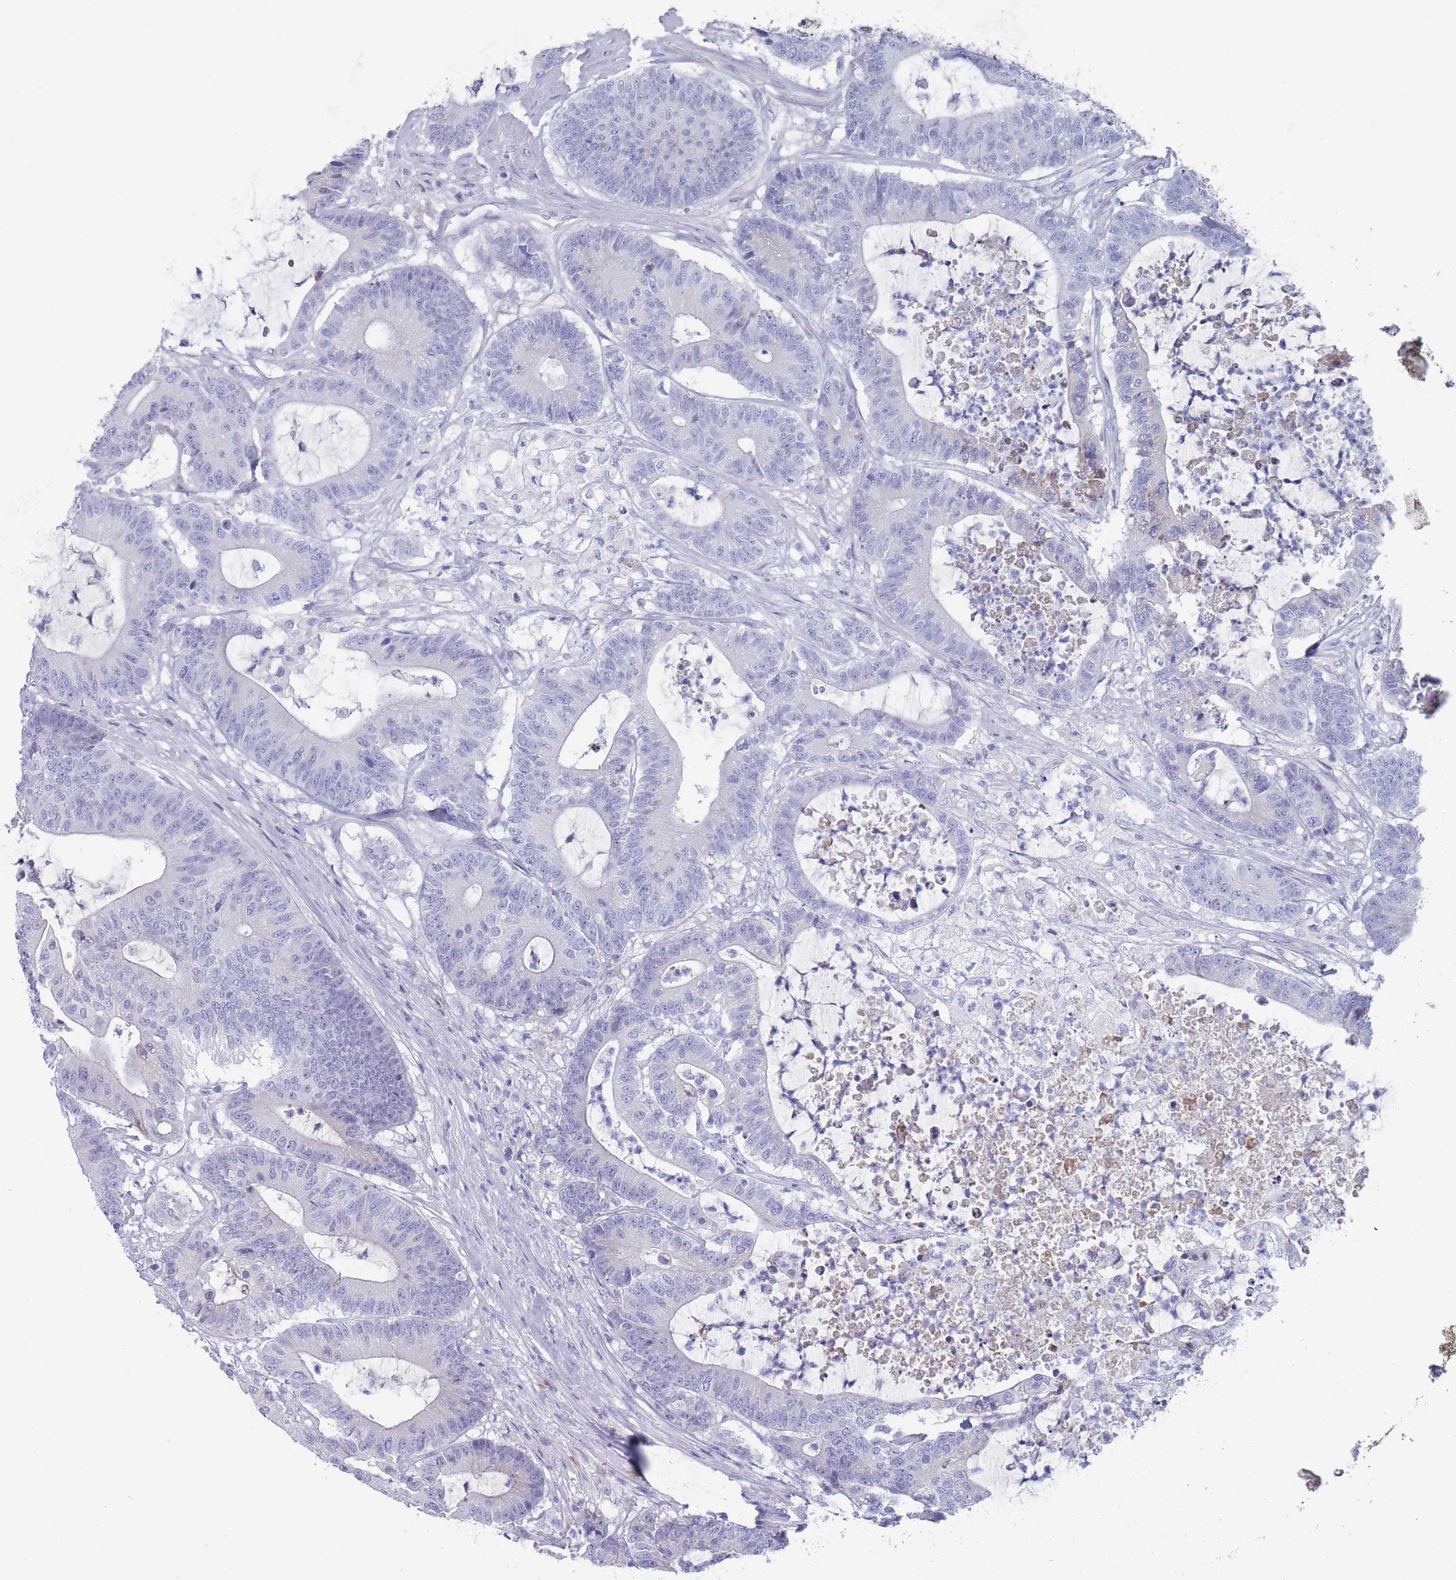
{"staining": {"intensity": "negative", "quantity": "none", "location": "none"}, "tissue": "colorectal cancer", "cell_type": "Tumor cells", "image_type": "cancer", "snomed": [{"axis": "morphology", "description": "Adenocarcinoma, NOS"}, {"axis": "topography", "description": "Colon"}], "caption": "This is an immunohistochemistry histopathology image of human colorectal cancer (adenocarcinoma). There is no positivity in tumor cells.", "gene": "ST8SIA5", "patient": {"sex": "female", "age": 84}}